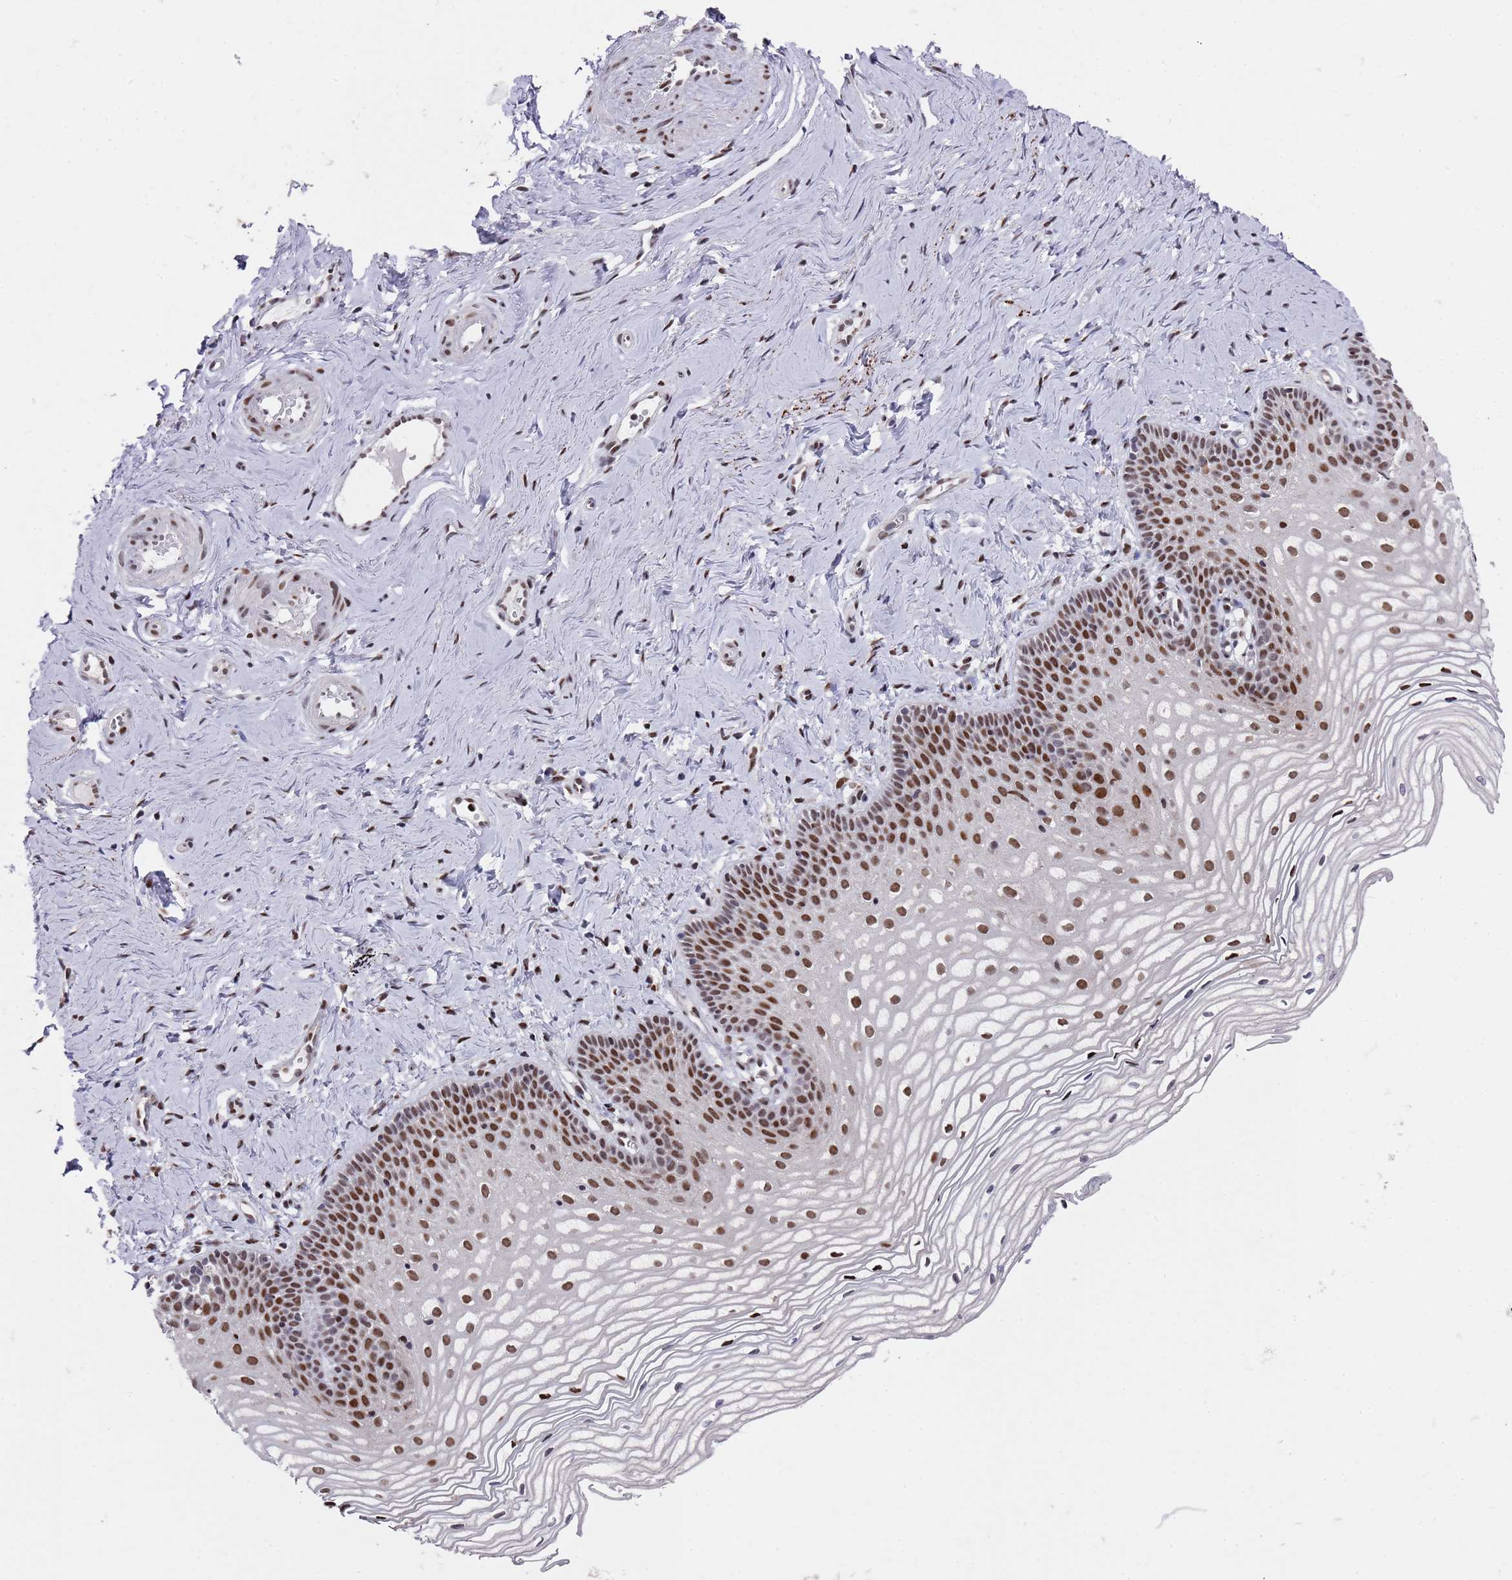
{"staining": {"intensity": "strong", "quantity": "25%-75%", "location": "nuclear"}, "tissue": "vagina", "cell_type": "Squamous epithelial cells", "image_type": "normal", "snomed": [{"axis": "morphology", "description": "Normal tissue, NOS"}, {"axis": "topography", "description": "Vagina"}], "caption": "IHC (DAB (3,3'-diaminobenzidine)) staining of normal vagina shows strong nuclear protein staining in about 25%-75% of squamous epithelial cells. The staining was performed using DAB, with brown indicating positive protein expression. Nuclei are stained blue with hematoxylin.", "gene": "COPS6", "patient": {"sex": "female", "age": 56}}